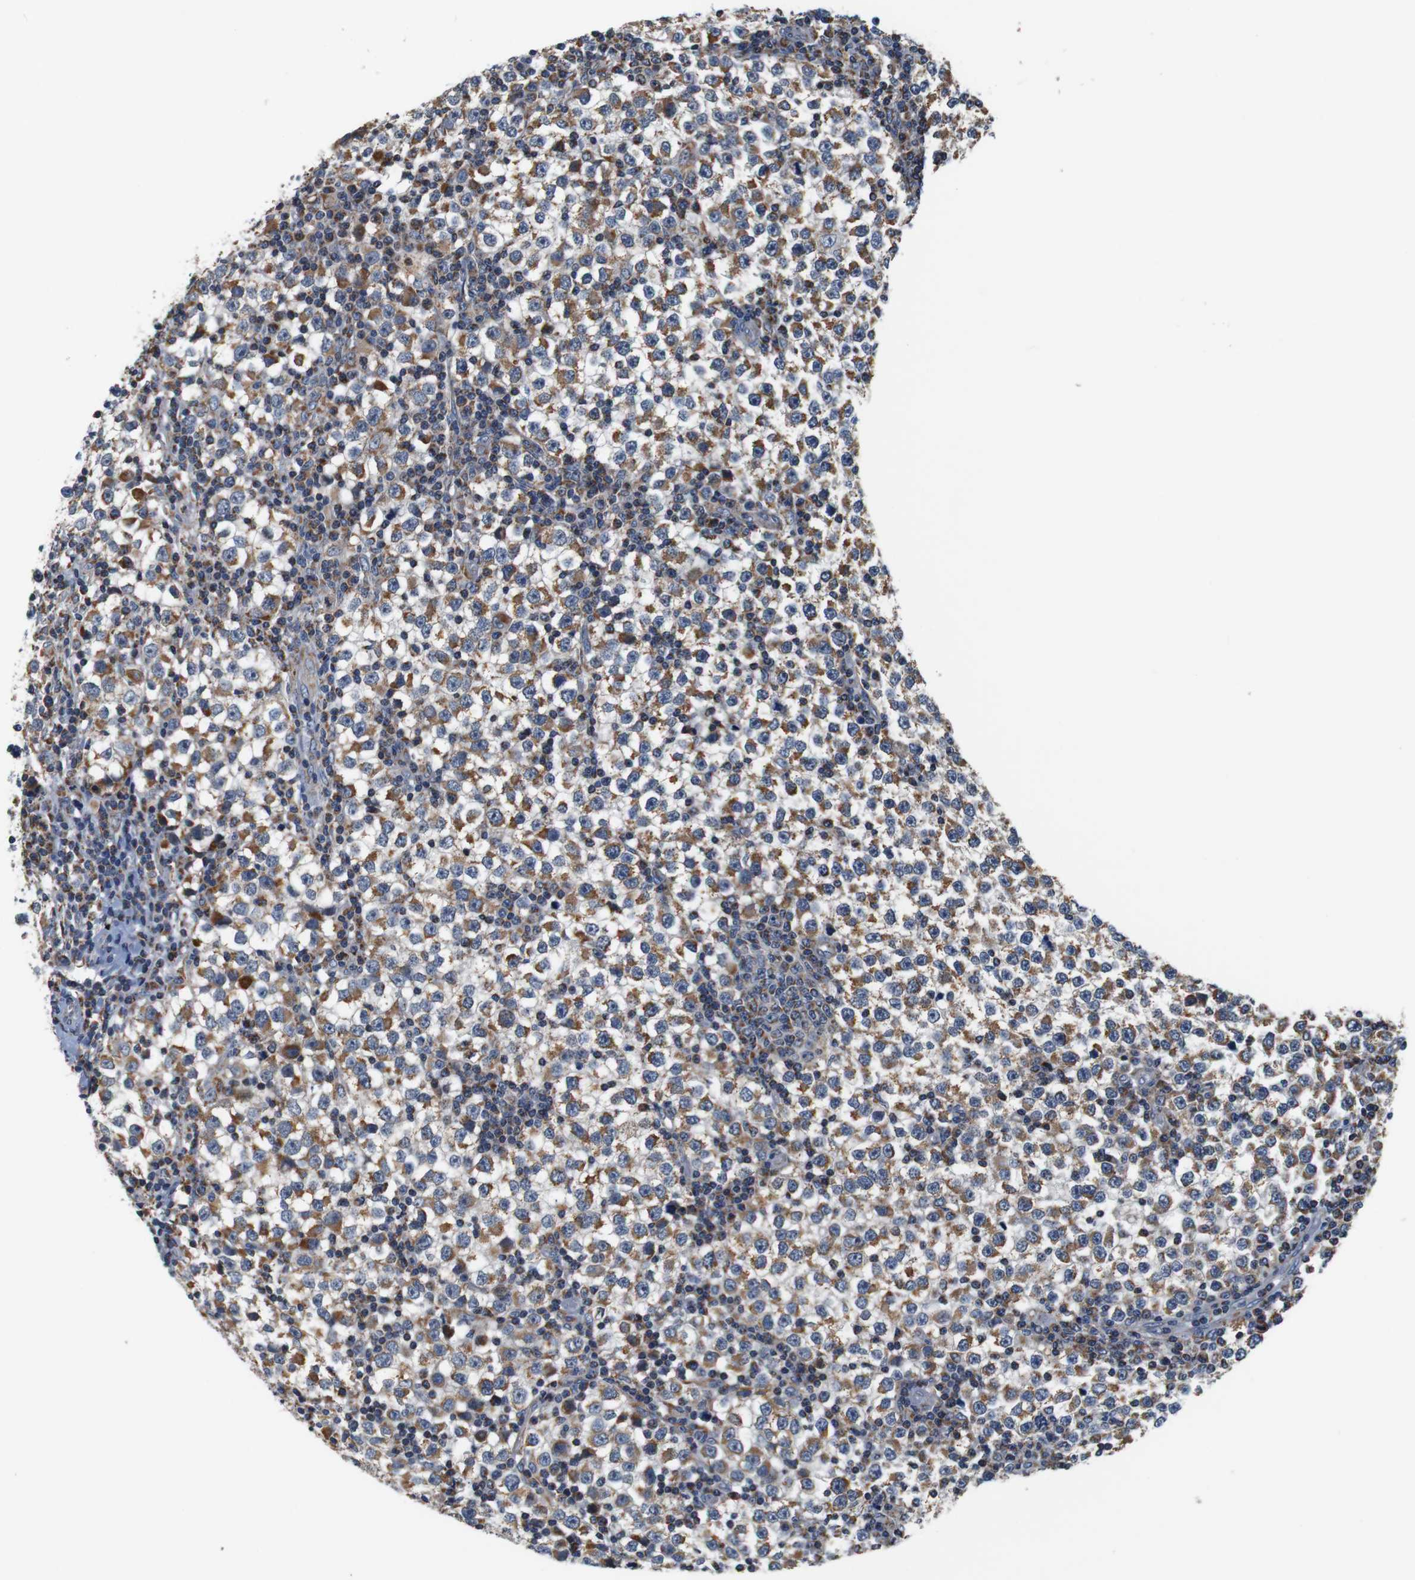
{"staining": {"intensity": "moderate", "quantity": ">75%", "location": "cytoplasmic/membranous"}, "tissue": "testis cancer", "cell_type": "Tumor cells", "image_type": "cancer", "snomed": [{"axis": "morphology", "description": "Seminoma, NOS"}, {"axis": "topography", "description": "Testis"}], "caption": "An image of testis seminoma stained for a protein displays moderate cytoplasmic/membranous brown staining in tumor cells. Nuclei are stained in blue.", "gene": "LRP4", "patient": {"sex": "male", "age": 65}}